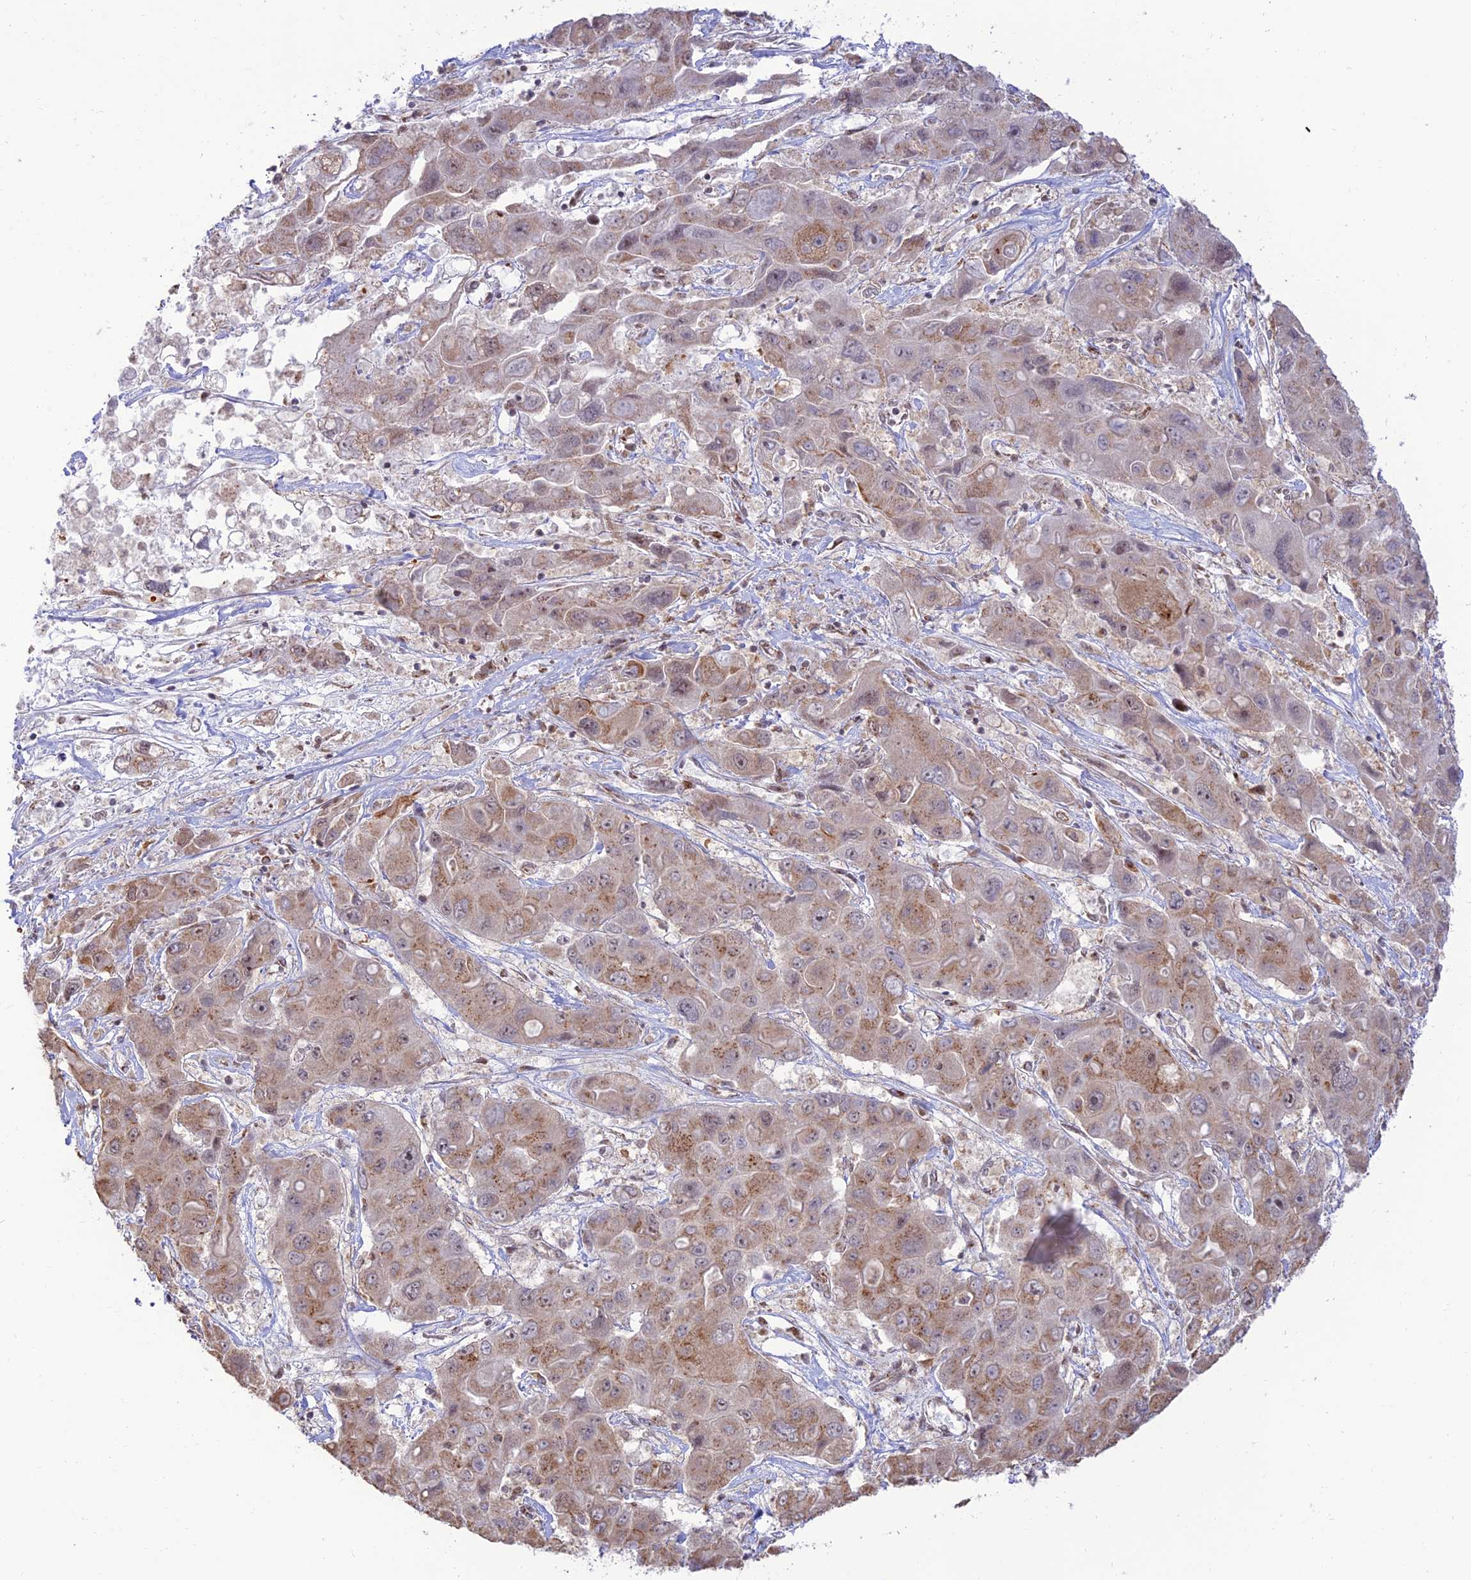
{"staining": {"intensity": "weak", "quantity": "25%-75%", "location": "cytoplasmic/membranous"}, "tissue": "liver cancer", "cell_type": "Tumor cells", "image_type": "cancer", "snomed": [{"axis": "morphology", "description": "Cholangiocarcinoma"}, {"axis": "topography", "description": "Liver"}], "caption": "Immunohistochemistry (IHC) photomicrograph of neoplastic tissue: human cholangiocarcinoma (liver) stained using immunohistochemistry shows low levels of weak protein expression localized specifically in the cytoplasmic/membranous of tumor cells, appearing as a cytoplasmic/membranous brown color.", "gene": "GOLGA3", "patient": {"sex": "male", "age": 67}}